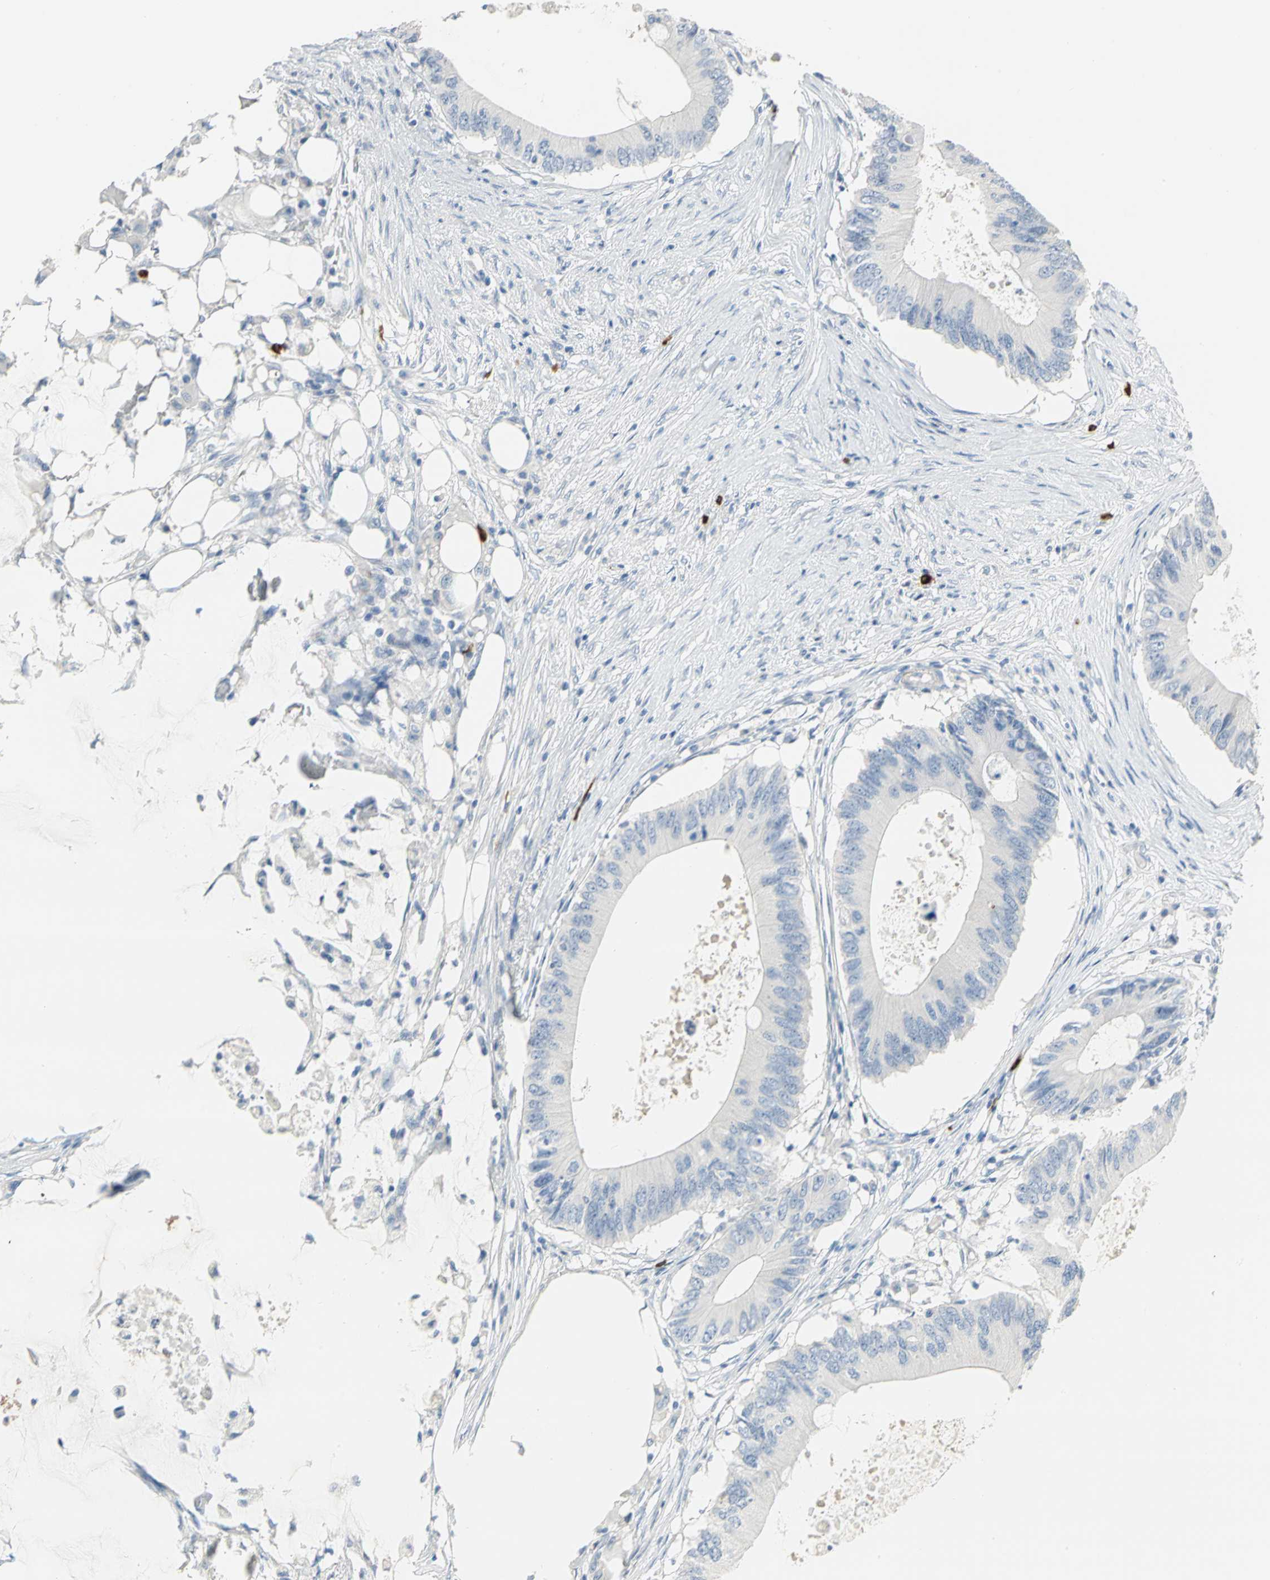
{"staining": {"intensity": "negative", "quantity": "none", "location": "none"}, "tissue": "colorectal cancer", "cell_type": "Tumor cells", "image_type": "cancer", "snomed": [{"axis": "morphology", "description": "Adenocarcinoma, NOS"}, {"axis": "topography", "description": "Colon"}], "caption": "Adenocarcinoma (colorectal) was stained to show a protein in brown. There is no significant positivity in tumor cells.", "gene": "ALOX15", "patient": {"sex": "male", "age": 71}}